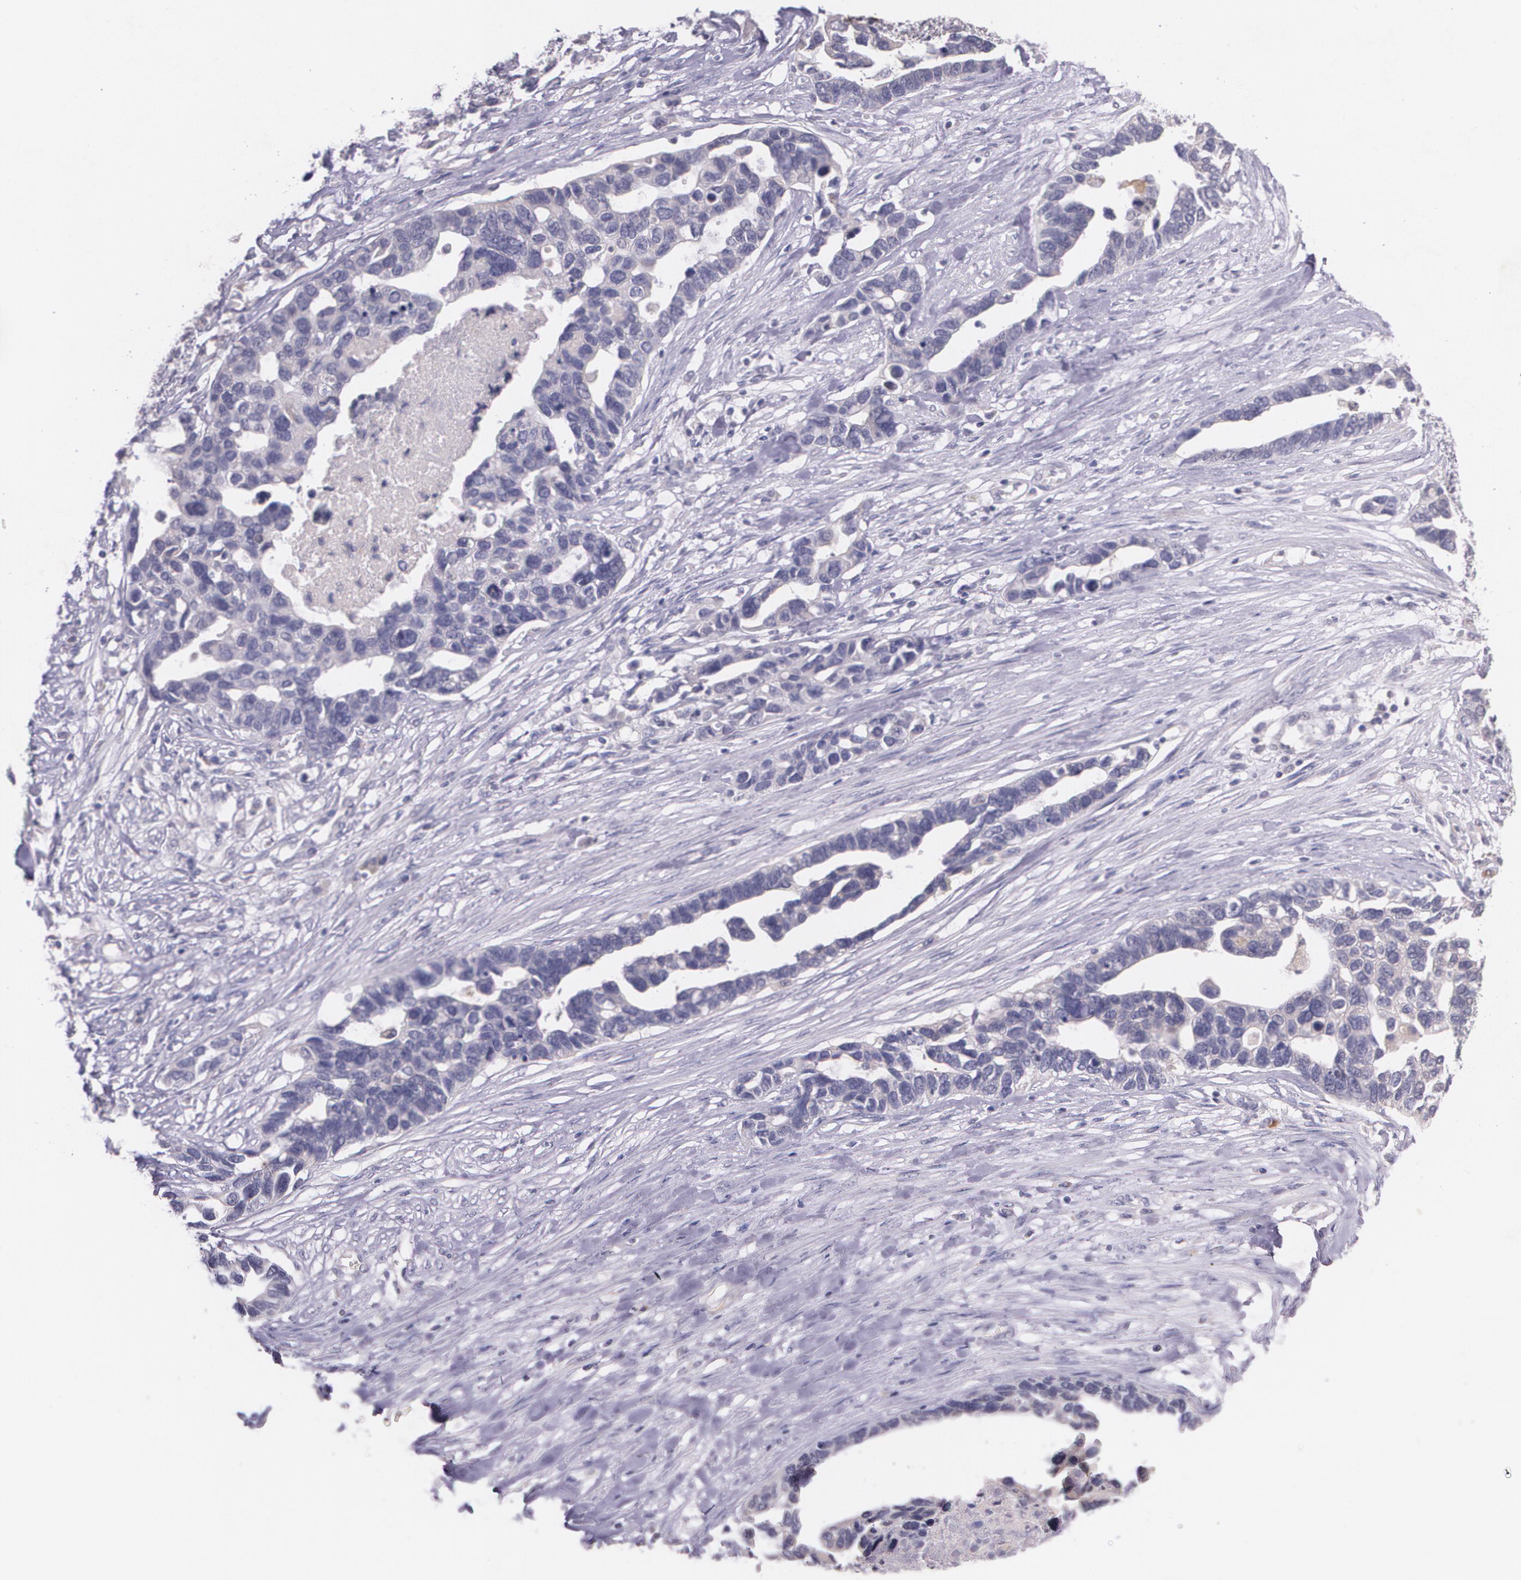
{"staining": {"intensity": "negative", "quantity": "none", "location": "none"}, "tissue": "ovarian cancer", "cell_type": "Tumor cells", "image_type": "cancer", "snomed": [{"axis": "morphology", "description": "Cystadenocarcinoma, serous, NOS"}, {"axis": "topography", "description": "Ovary"}], "caption": "High magnification brightfield microscopy of serous cystadenocarcinoma (ovarian) stained with DAB (3,3'-diaminobenzidine) (brown) and counterstained with hematoxylin (blue): tumor cells show no significant positivity.", "gene": "TM4SF1", "patient": {"sex": "female", "age": 54}}